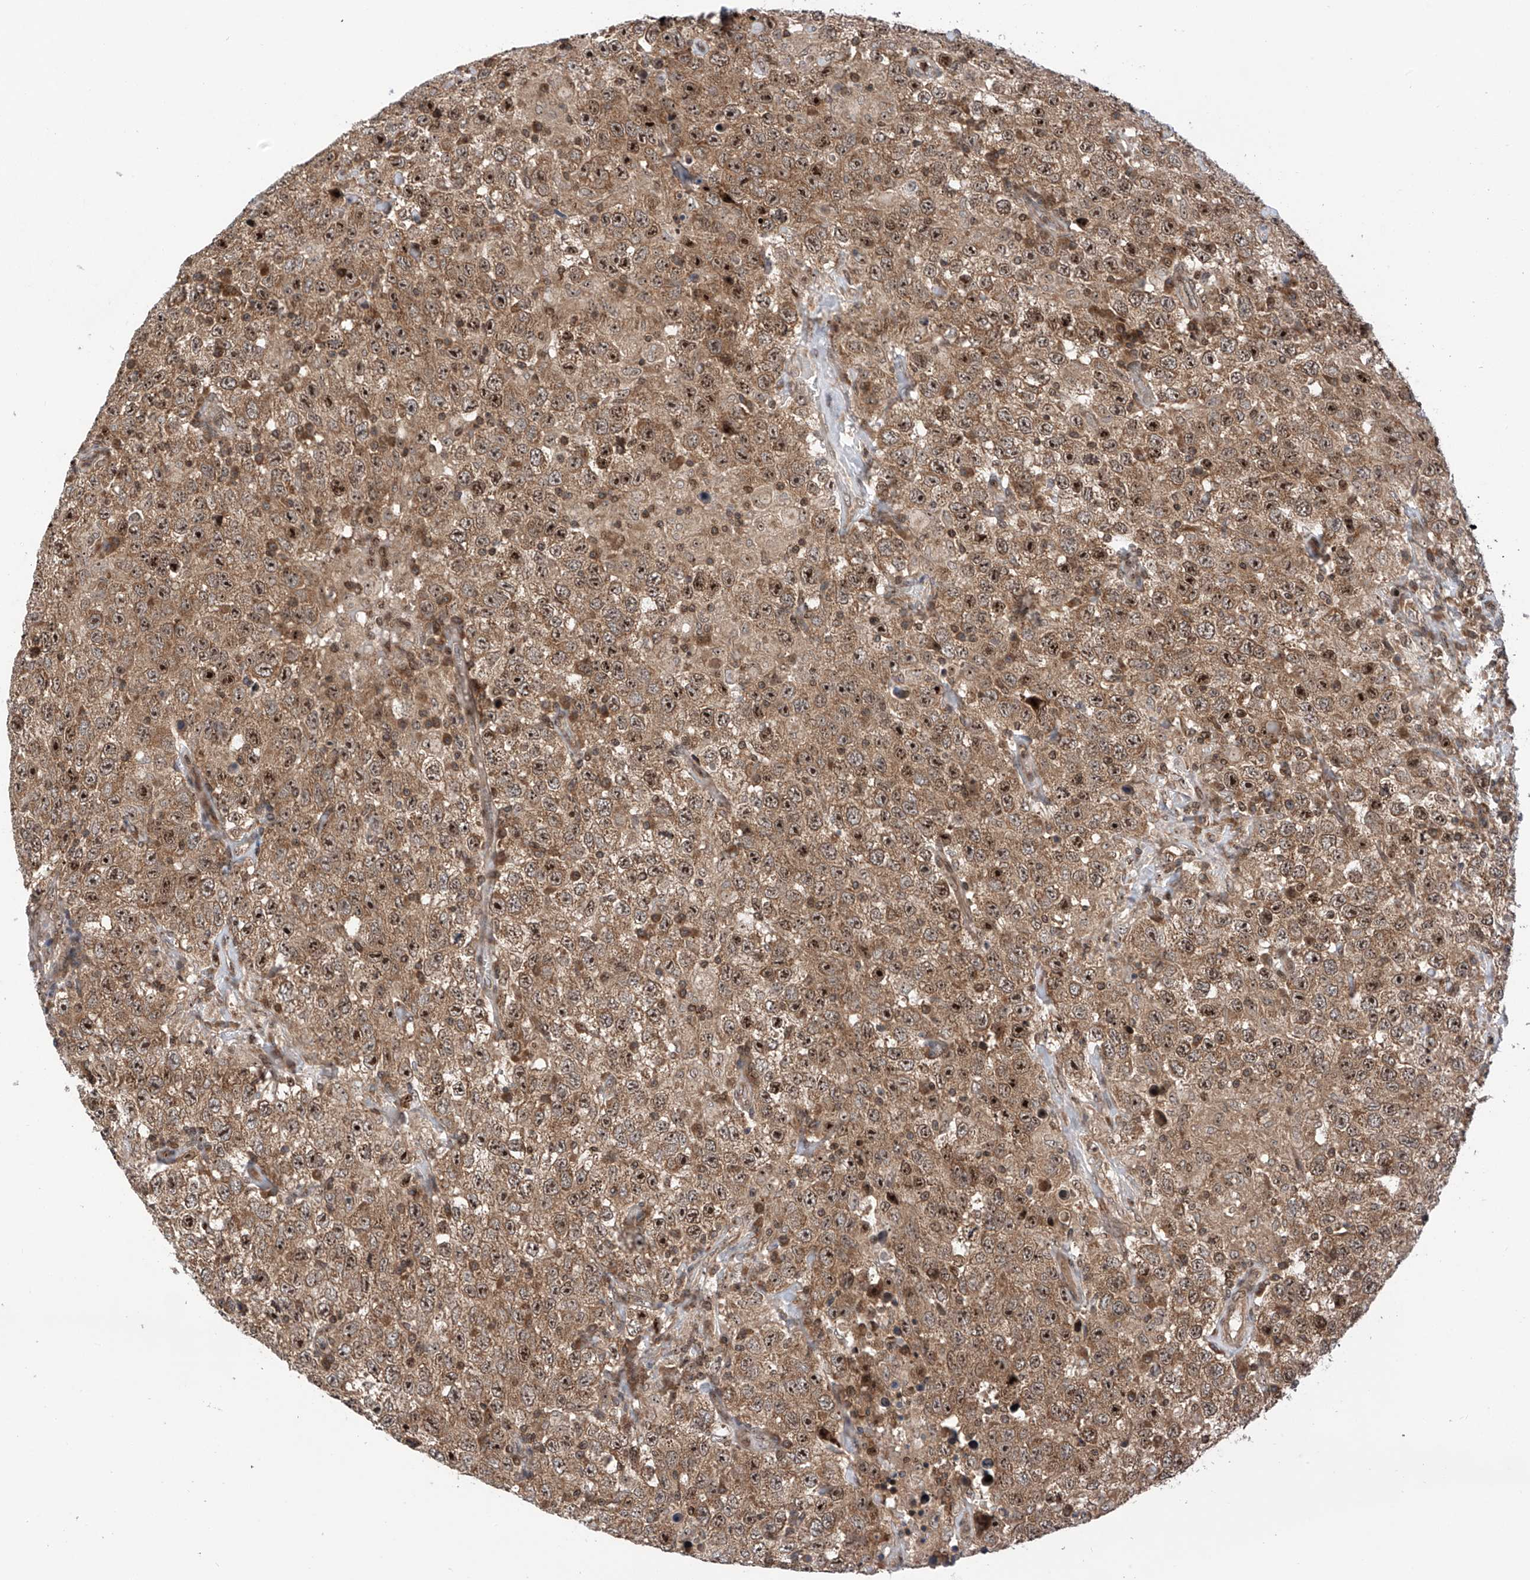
{"staining": {"intensity": "moderate", "quantity": ">75%", "location": "cytoplasmic/membranous,nuclear"}, "tissue": "testis cancer", "cell_type": "Tumor cells", "image_type": "cancer", "snomed": [{"axis": "morphology", "description": "Seminoma, NOS"}, {"axis": "topography", "description": "Testis"}], "caption": "Testis seminoma stained for a protein (brown) exhibits moderate cytoplasmic/membranous and nuclear positive expression in approximately >75% of tumor cells.", "gene": "C1orf131", "patient": {"sex": "male", "age": 41}}